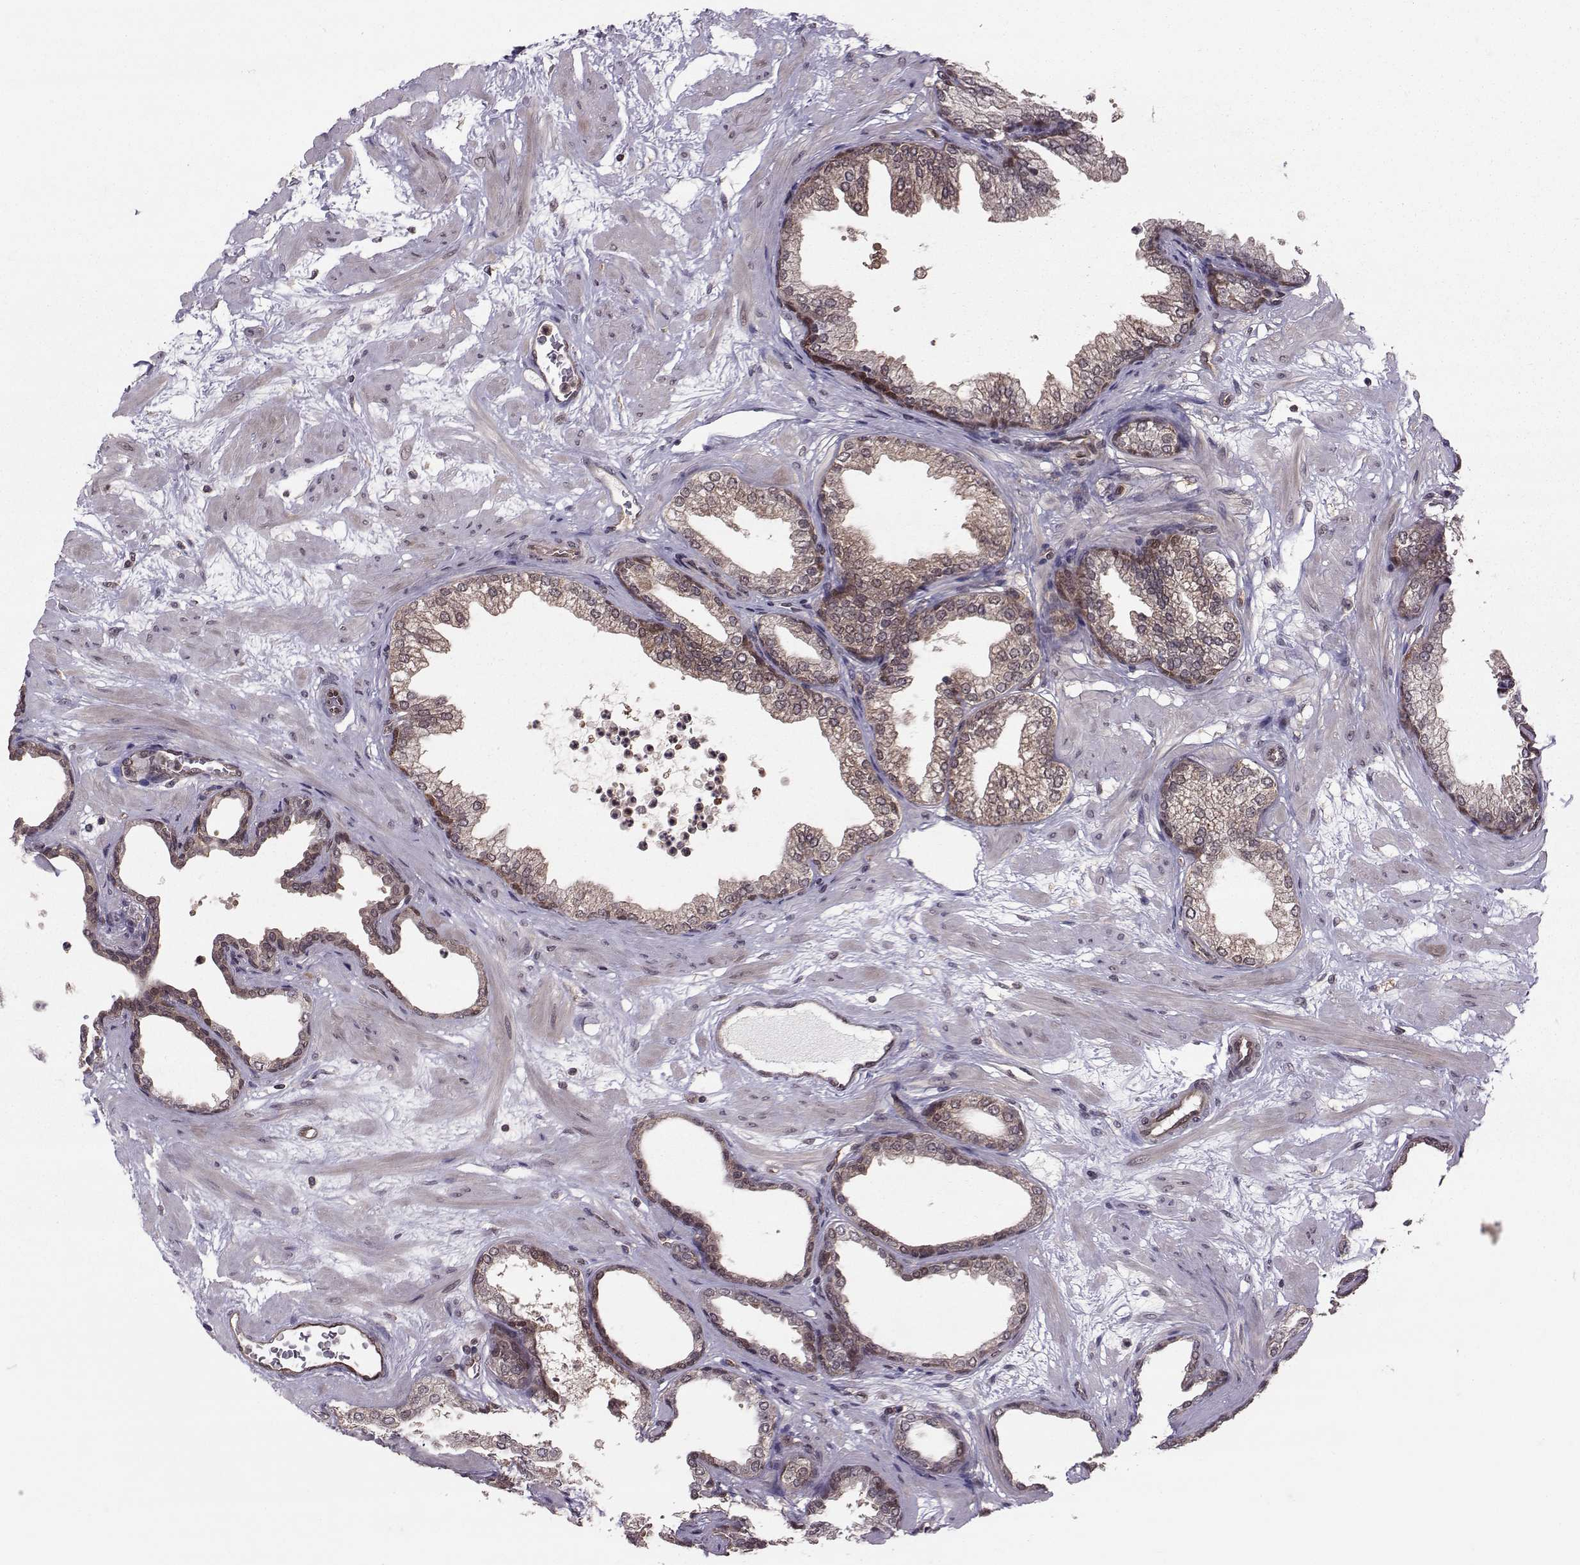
{"staining": {"intensity": "strong", "quantity": "<25%", "location": "cytoplasmic/membranous"}, "tissue": "prostate", "cell_type": "Glandular cells", "image_type": "normal", "snomed": [{"axis": "morphology", "description": "Normal tissue, NOS"}, {"axis": "topography", "description": "Prostate"}], "caption": "DAB (3,3'-diaminobenzidine) immunohistochemical staining of normal prostate reveals strong cytoplasmic/membranous protein positivity in approximately <25% of glandular cells. (brown staining indicates protein expression, while blue staining denotes nuclei).", "gene": "PPP2R2A", "patient": {"sex": "male", "age": 37}}